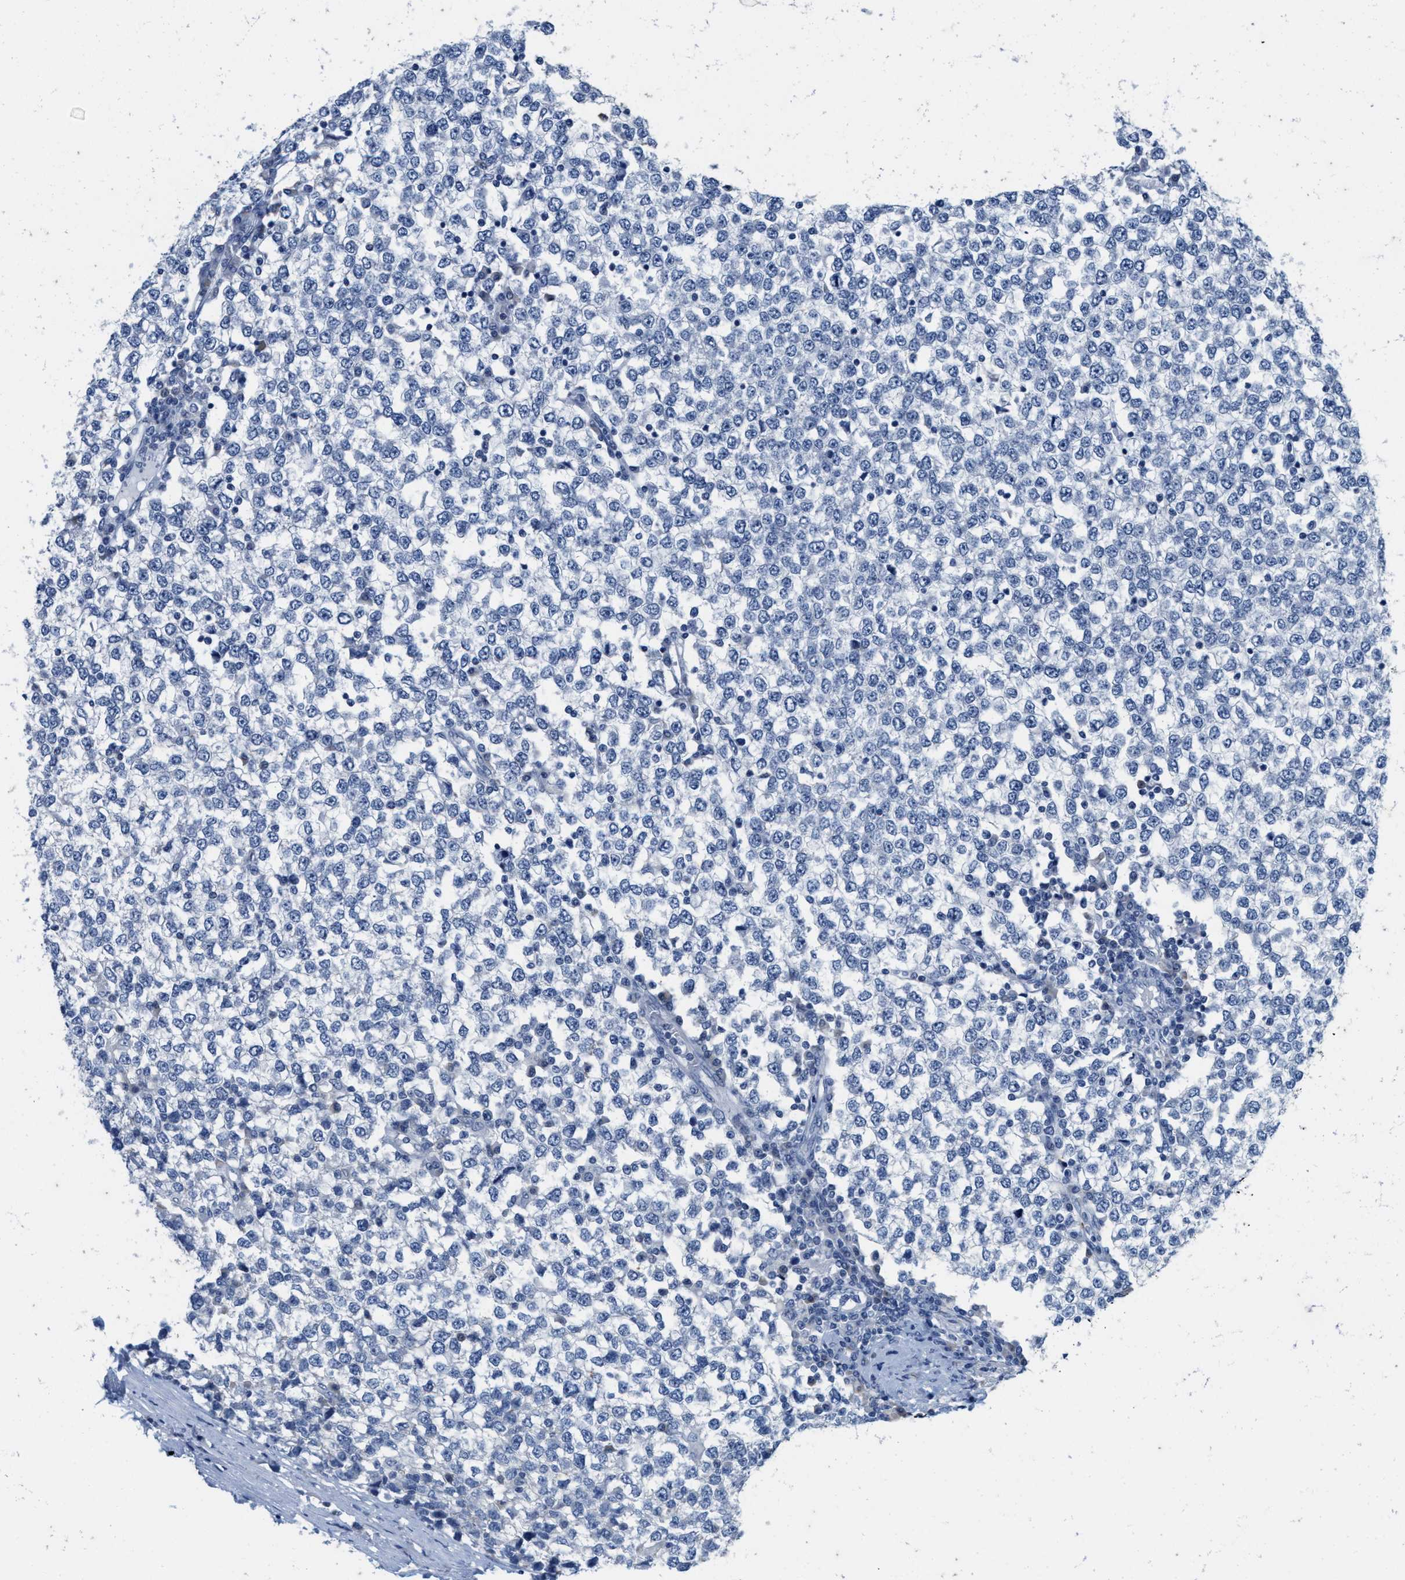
{"staining": {"intensity": "negative", "quantity": "none", "location": "none"}, "tissue": "testis cancer", "cell_type": "Tumor cells", "image_type": "cancer", "snomed": [{"axis": "morphology", "description": "Seminoma, NOS"}, {"axis": "topography", "description": "Testis"}], "caption": "Photomicrograph shows no significant protein expression in tumor cells of testis seminoma. (DAB (3,3'-diaminobenzidine) immunohistochemistry visualized using brightfield microscopy, high magnification).", "gene": "ABCB11", "patient": {"sex": "male", "age": 65}}